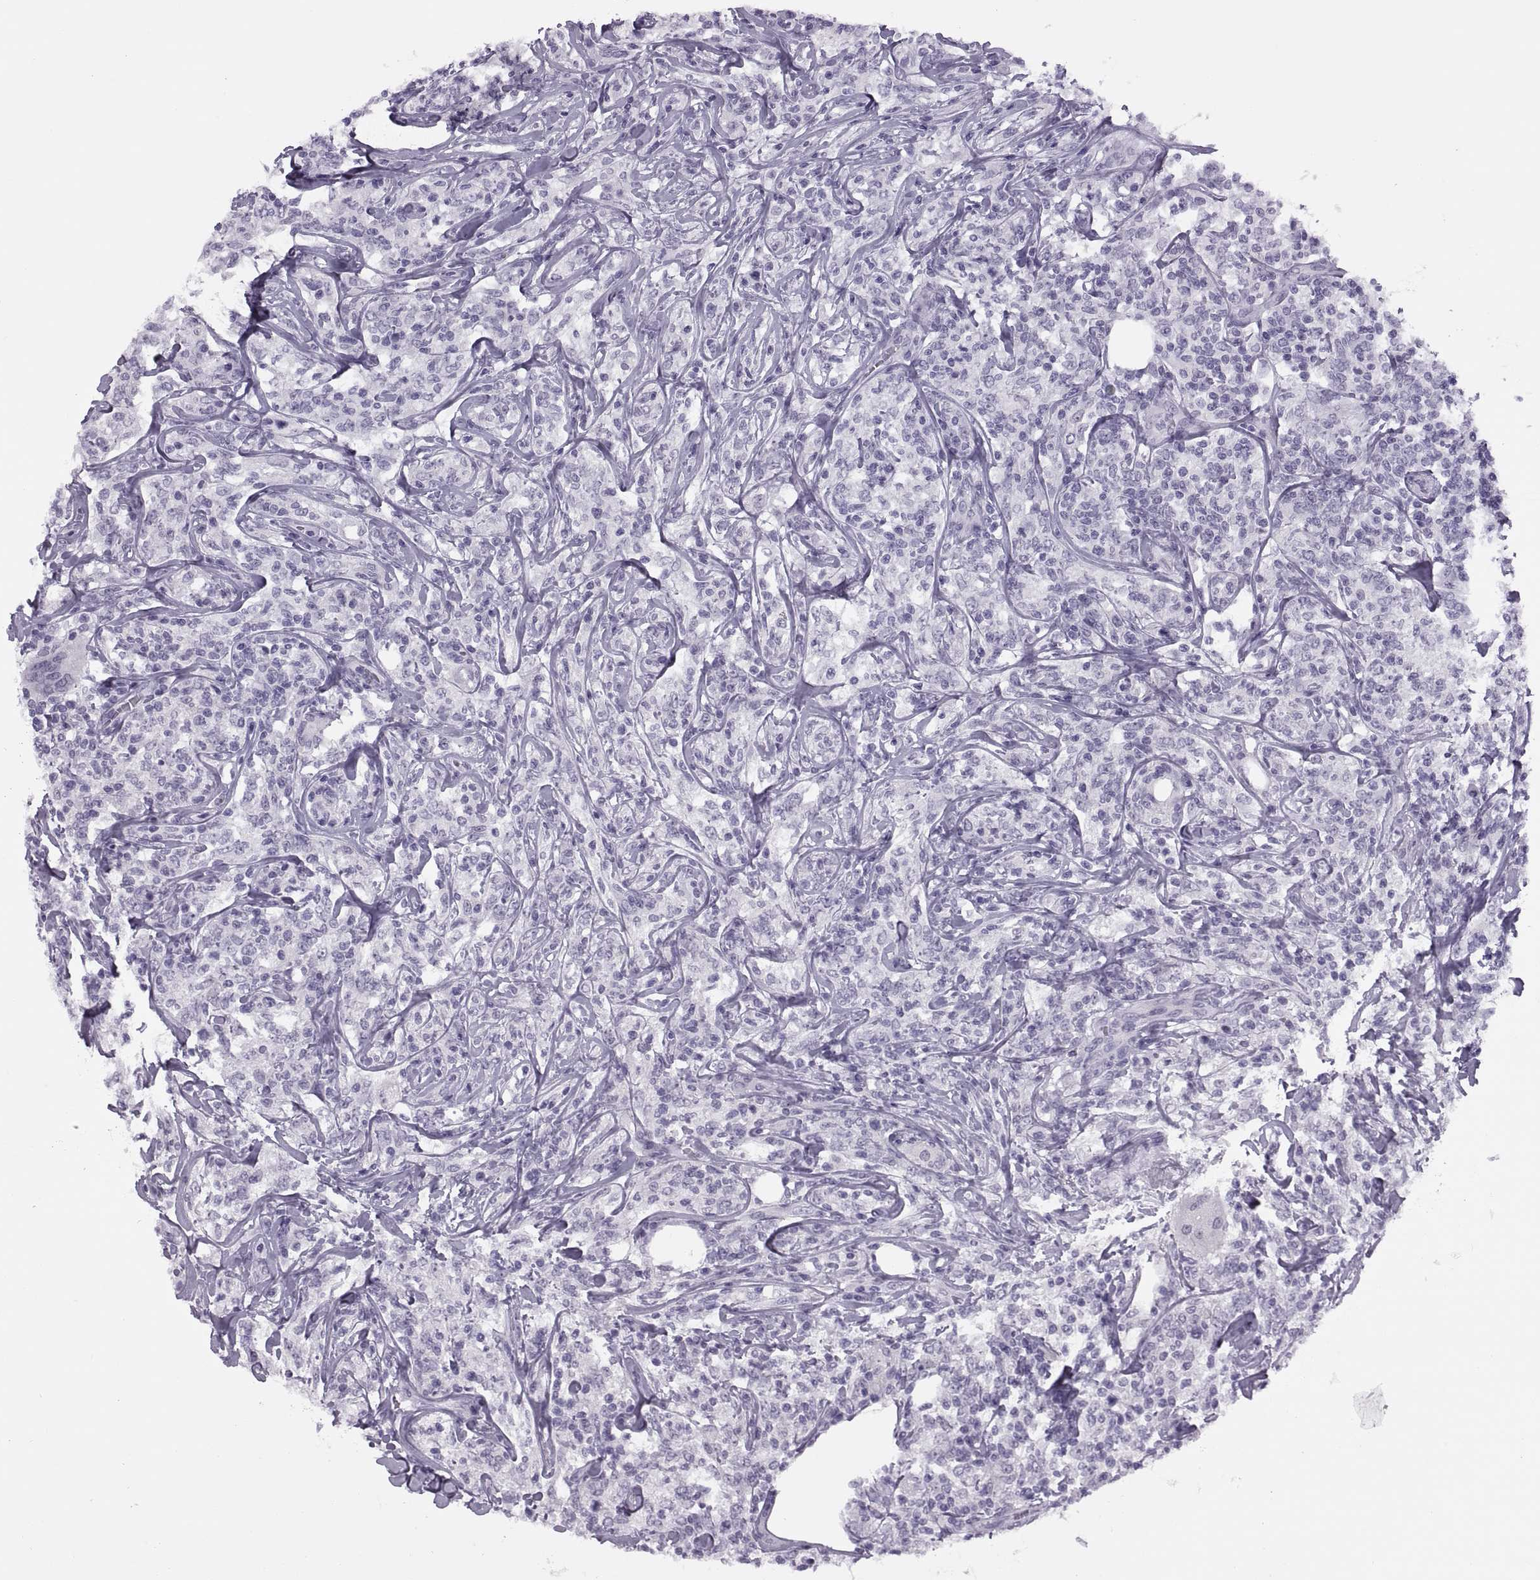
{"staining": {"intensity": "negative", "quantity": "none", "location": "none"}, "tissue": "lymphoma", "cell_type": "Tumor cells", "image_type": "cancer", "snomed": [{"axis": "morphology", "description": "Malignant lymphoma, non-Hodgkin's type, High grade"}, {"axis": "topography", "description": "Lymph node"}], "caption": "High-grade malignant lymphoma, non-Hodgkin's type was stained to show a protein in brown. There is no significant expression in tumor cells.", "gene": "FAM24A", "patient": {"sex": "female", "age": 84}}